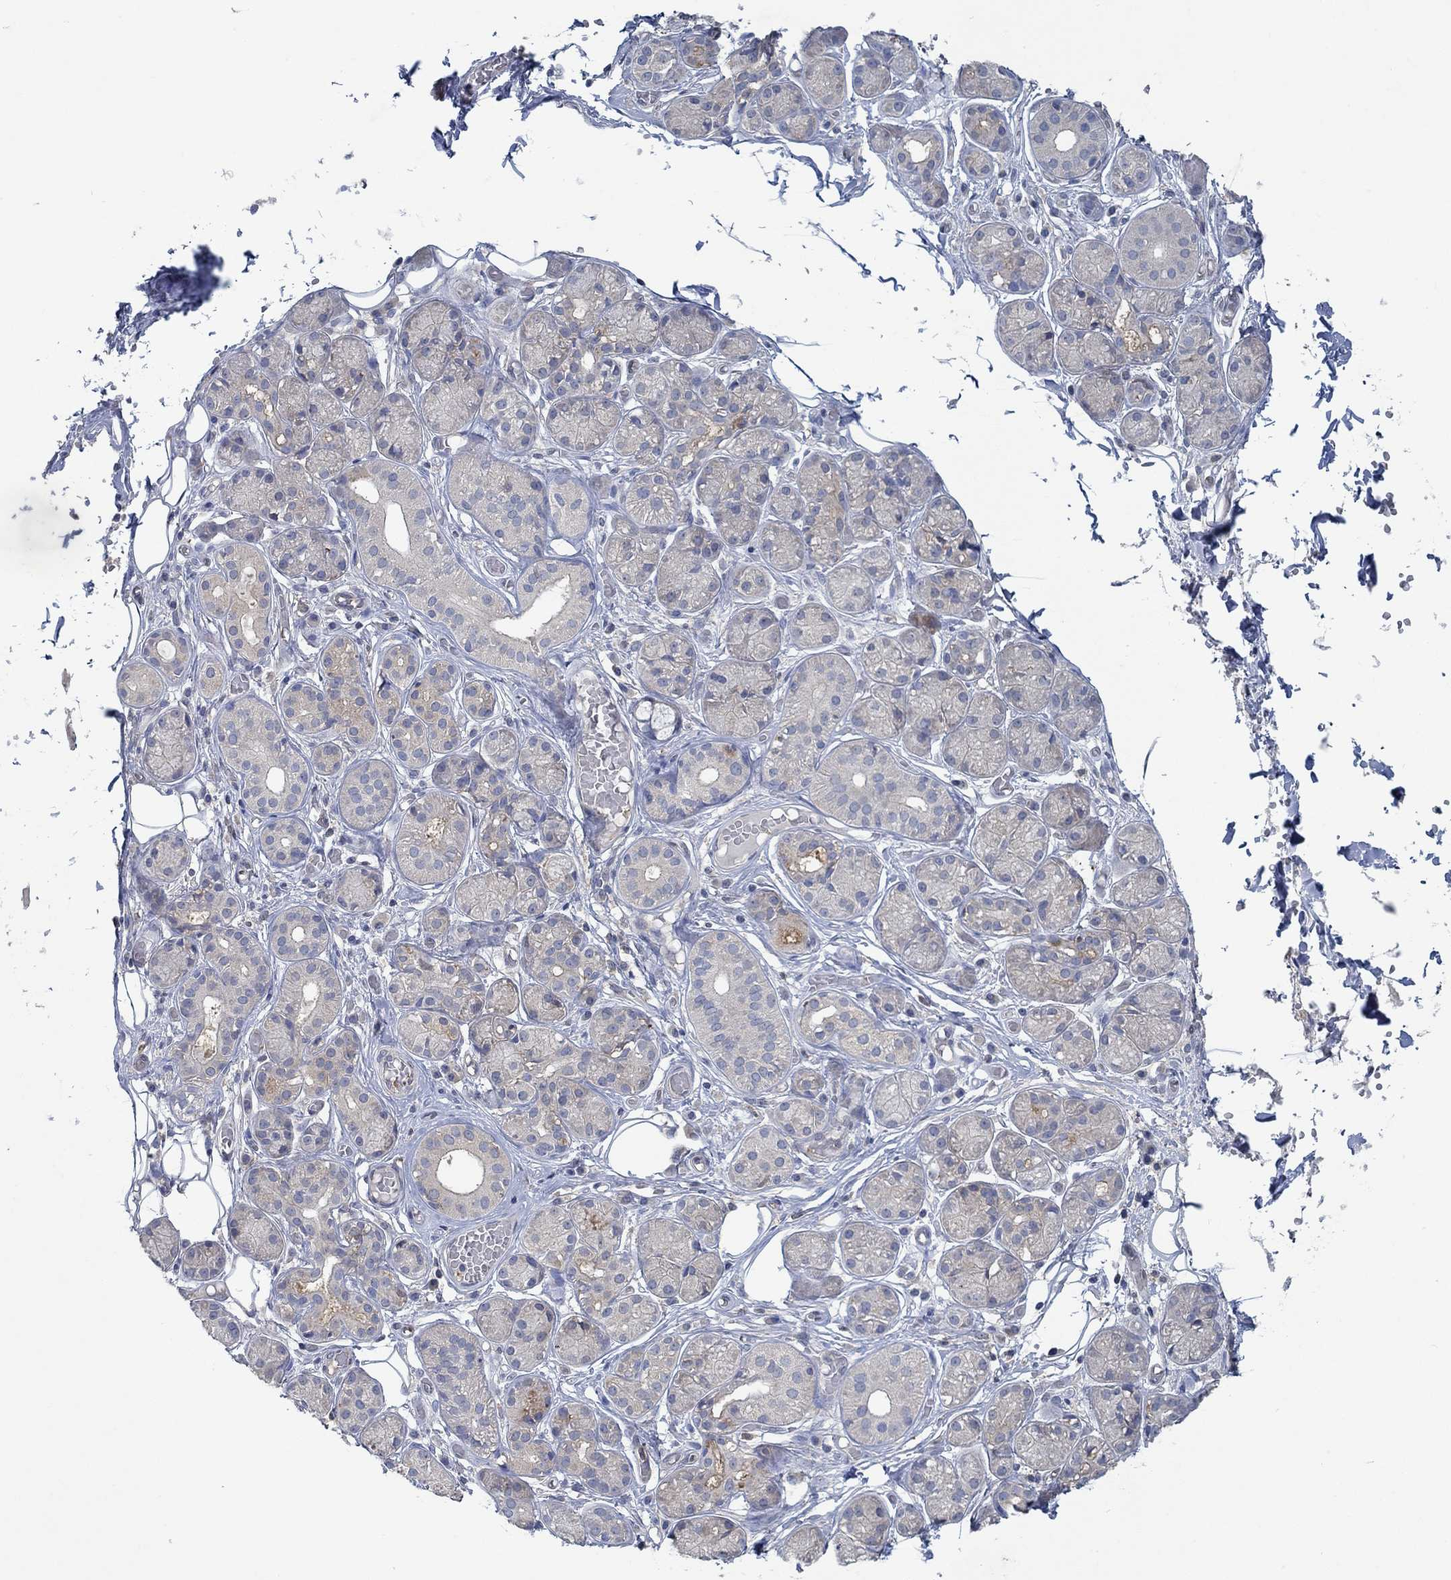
{"staining": {"intensity": "negative", "quantity": "none", "location": "none"}, "tissue": "salivary gland", "cell_type": "Glandular cells", "image_type": "normal", "snomed": [{"axis": "morphology", "description": "Normal tissue, NOS"}, {"axis": "topography", "description": "Salivary gland"}, {"axis": "topography", "description": "Peripheral nerve tissue"}], "caption": "A micrograph of human salivary gland is negative for staining in glandular cells. (Immunohistochemistry (ihc), brightfield microscopy, high magnification).", "gene": "MTHFR", "patient": {"sex": "male", "age": 71}}